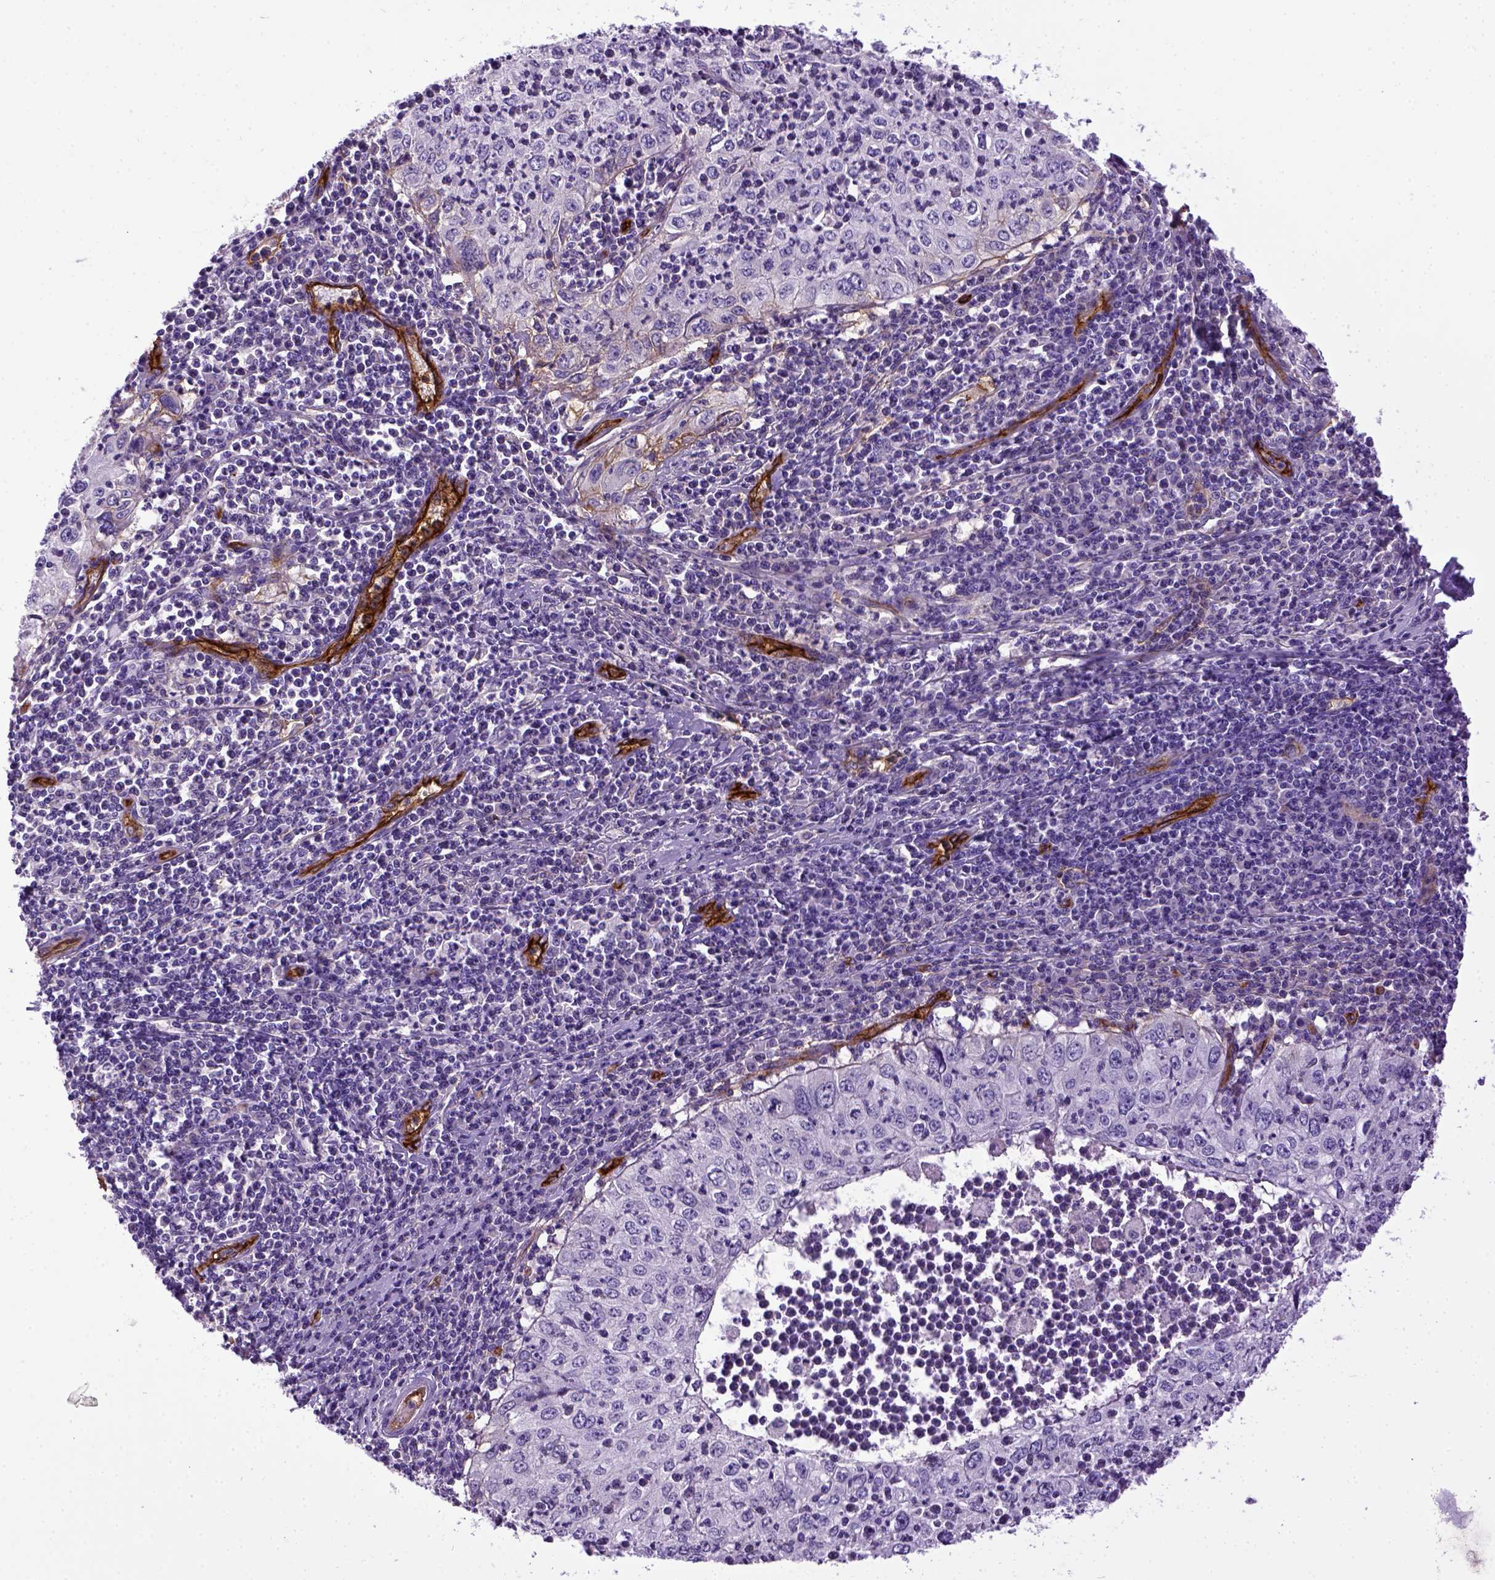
{"staining": {"intensity": "negative", "quantity": "none", "location": "none"}, "tissue": "cervical cancer", "cell_type": "Tumor cells", "image_type": "cancer", "snomed": [{"axis": "morphology", "description": "Squamous cell carcinoma, NOS"}, {"axis": "topography", "description": "Cervix"}], "caption": "Cervical cancer was stained to show a protein in brown. There is no significant expression in tumor cells. Brightfield microscopy of immunohistochemistry (IHC) stained with DAB (brown) and hematoxylin (blue), captured at high magnification.", "gene": "ENG", "patient": {"sex": "female", "age": 24}}